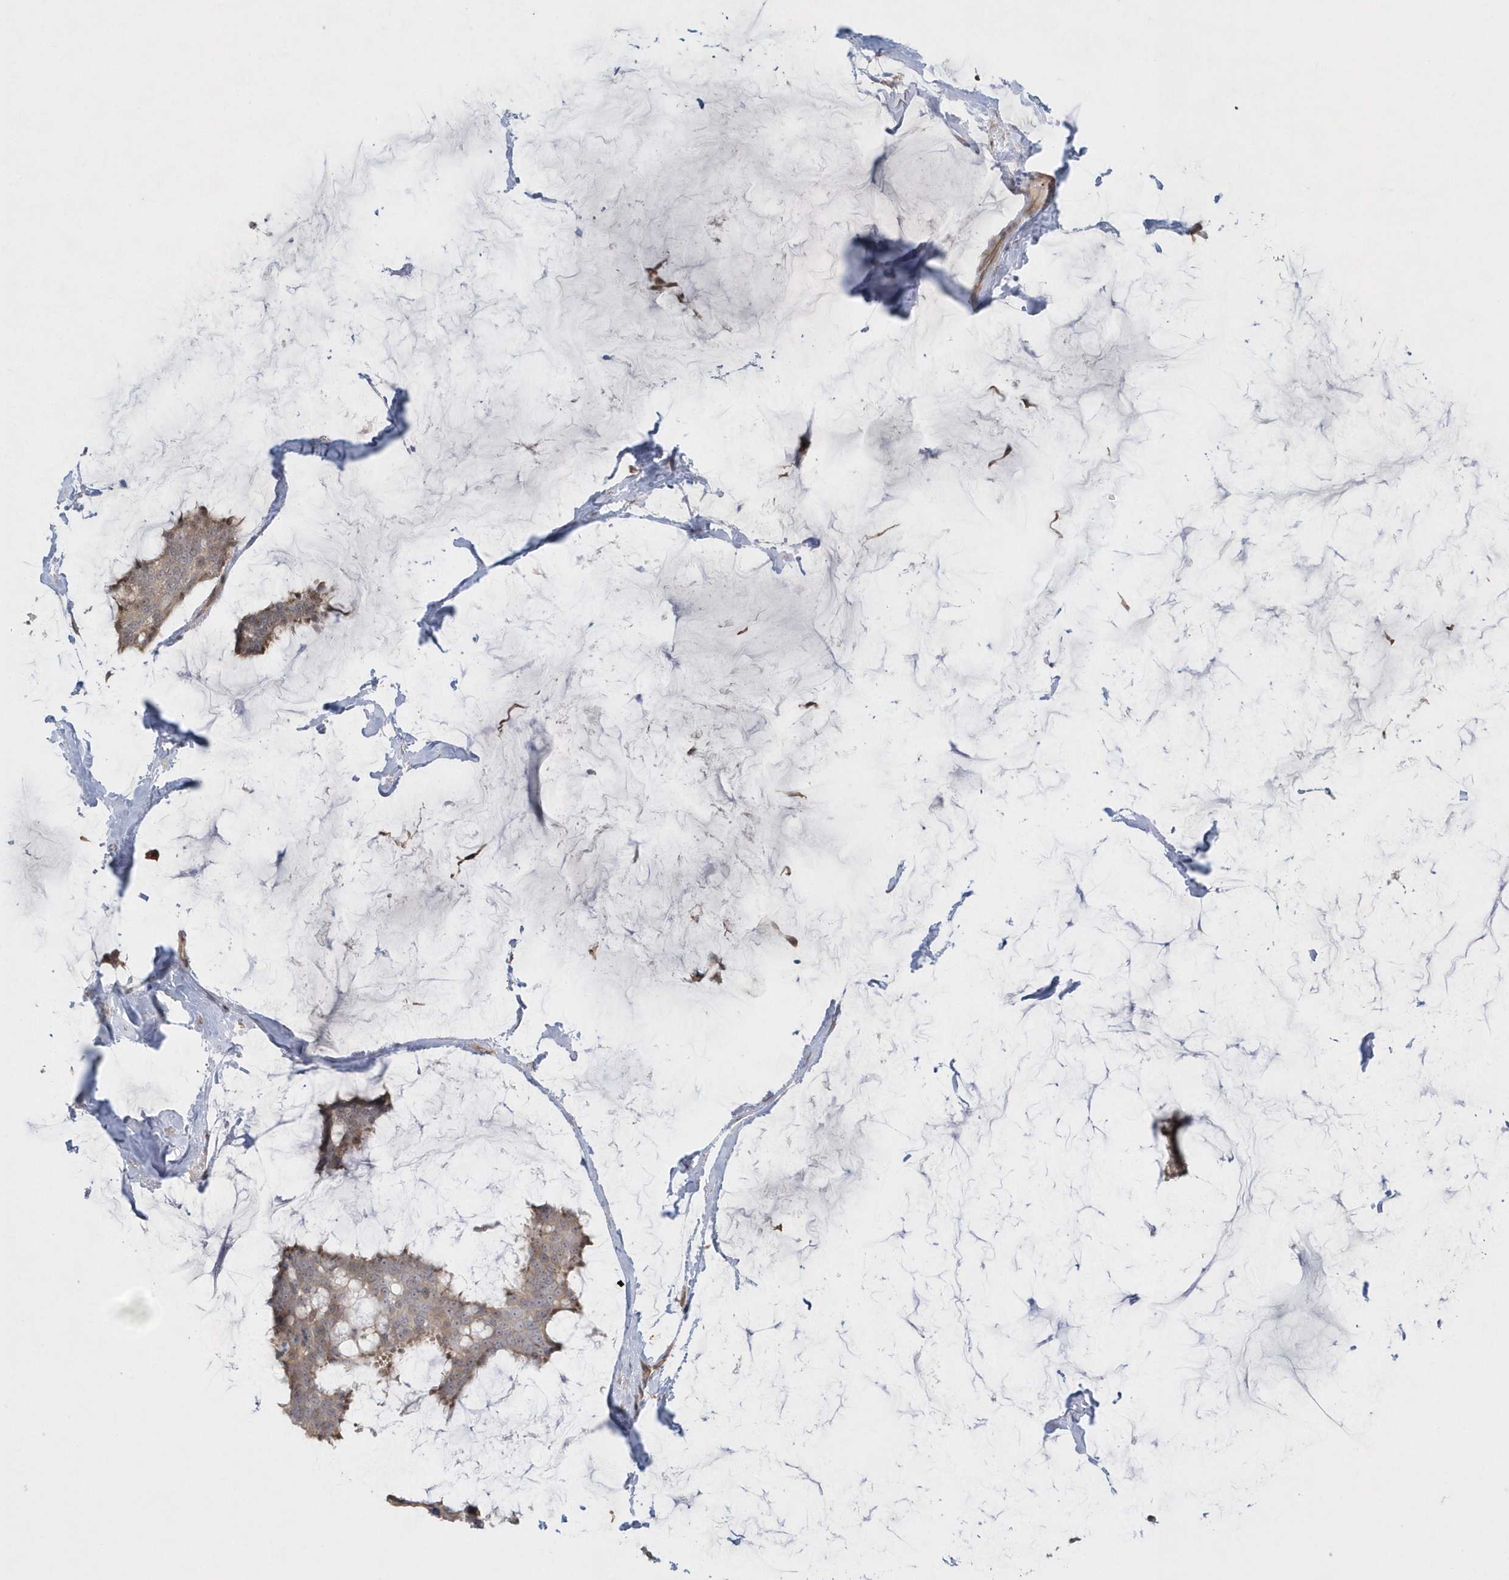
{"staining": {"intensity": "weak", "quantity": ">75%", "location": "cytoplasmic/membranous"}, "tissue": "breast cancer", "cell_type": "Tumor cells", "image_type": "cancer", "snomed": [{"axis": "morphology", "description": "Duct carcinoma"}, {"axis": "topography", "description": "Breast"}], "caption": "An immunohistochemistry (IHC) micrograph of neoplastic tissue is shown. Protein staining in brown labels weak cytoplasmic/membranous positivity in breast intraductal carcinoma within tumor cells. (IHC, brightfield microscopy, high magnification).", "gene": "BSN", "patient": {"sex": "female", "age": 93}}